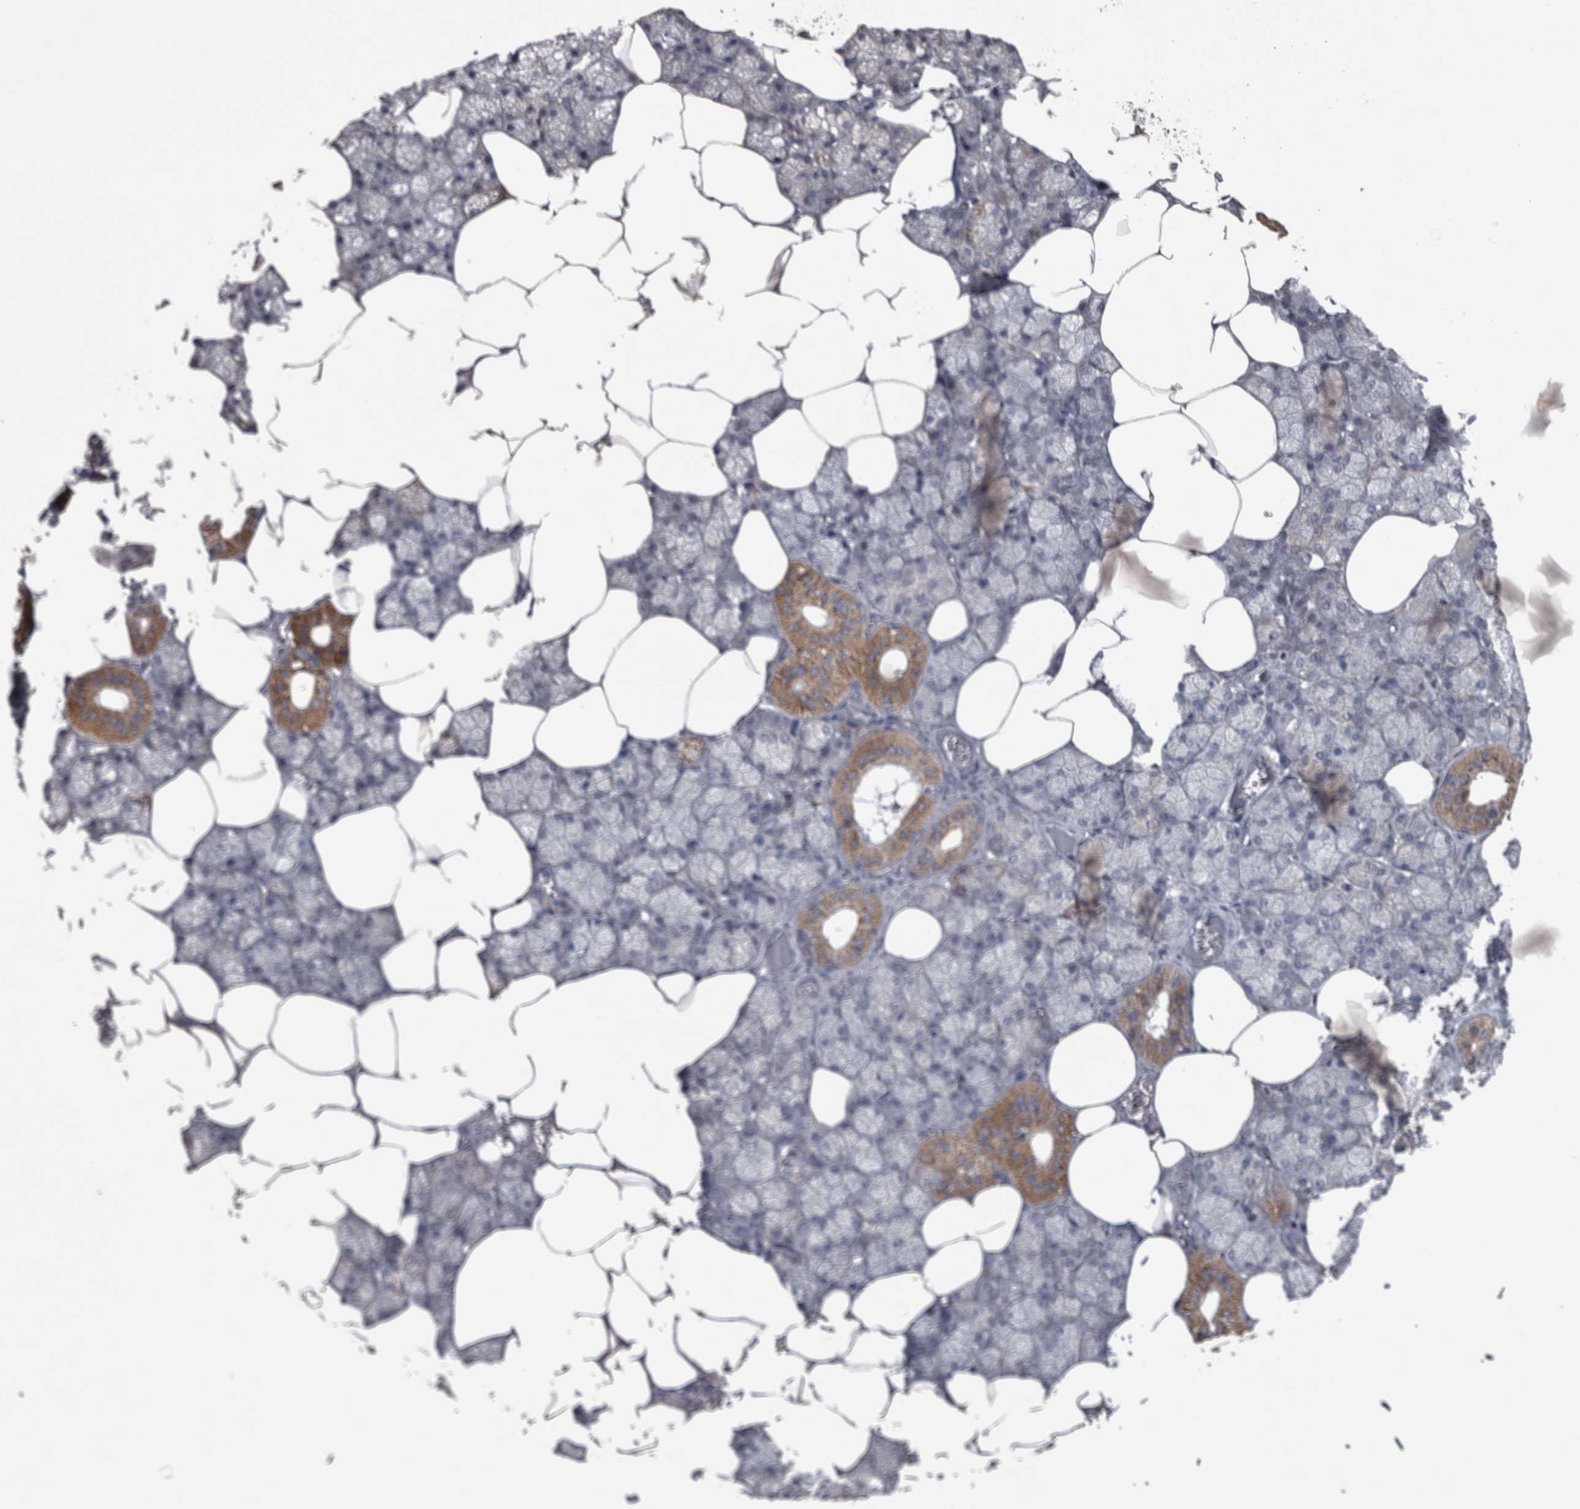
{"staining": {"intensity": "moderate", "quantity": "<25%", "location": "cytoplasmic/membranous"}, "tissue": "salivary gland", "cell_type": "Glandular cells", "image_type": "normal", "snomed": [{"axis": "morphology", "description": "Normal tissue, NOS"}, {"axis": "topography", "description": "Salivary gland"}], "caption": "A photomicrograph of human salivary gland stained for a protein reveals moderate cytoplasmic/membranous brown staining in glandular cells.", "gene": "DBT", "patient": {"sex": "male", "age": 62}}